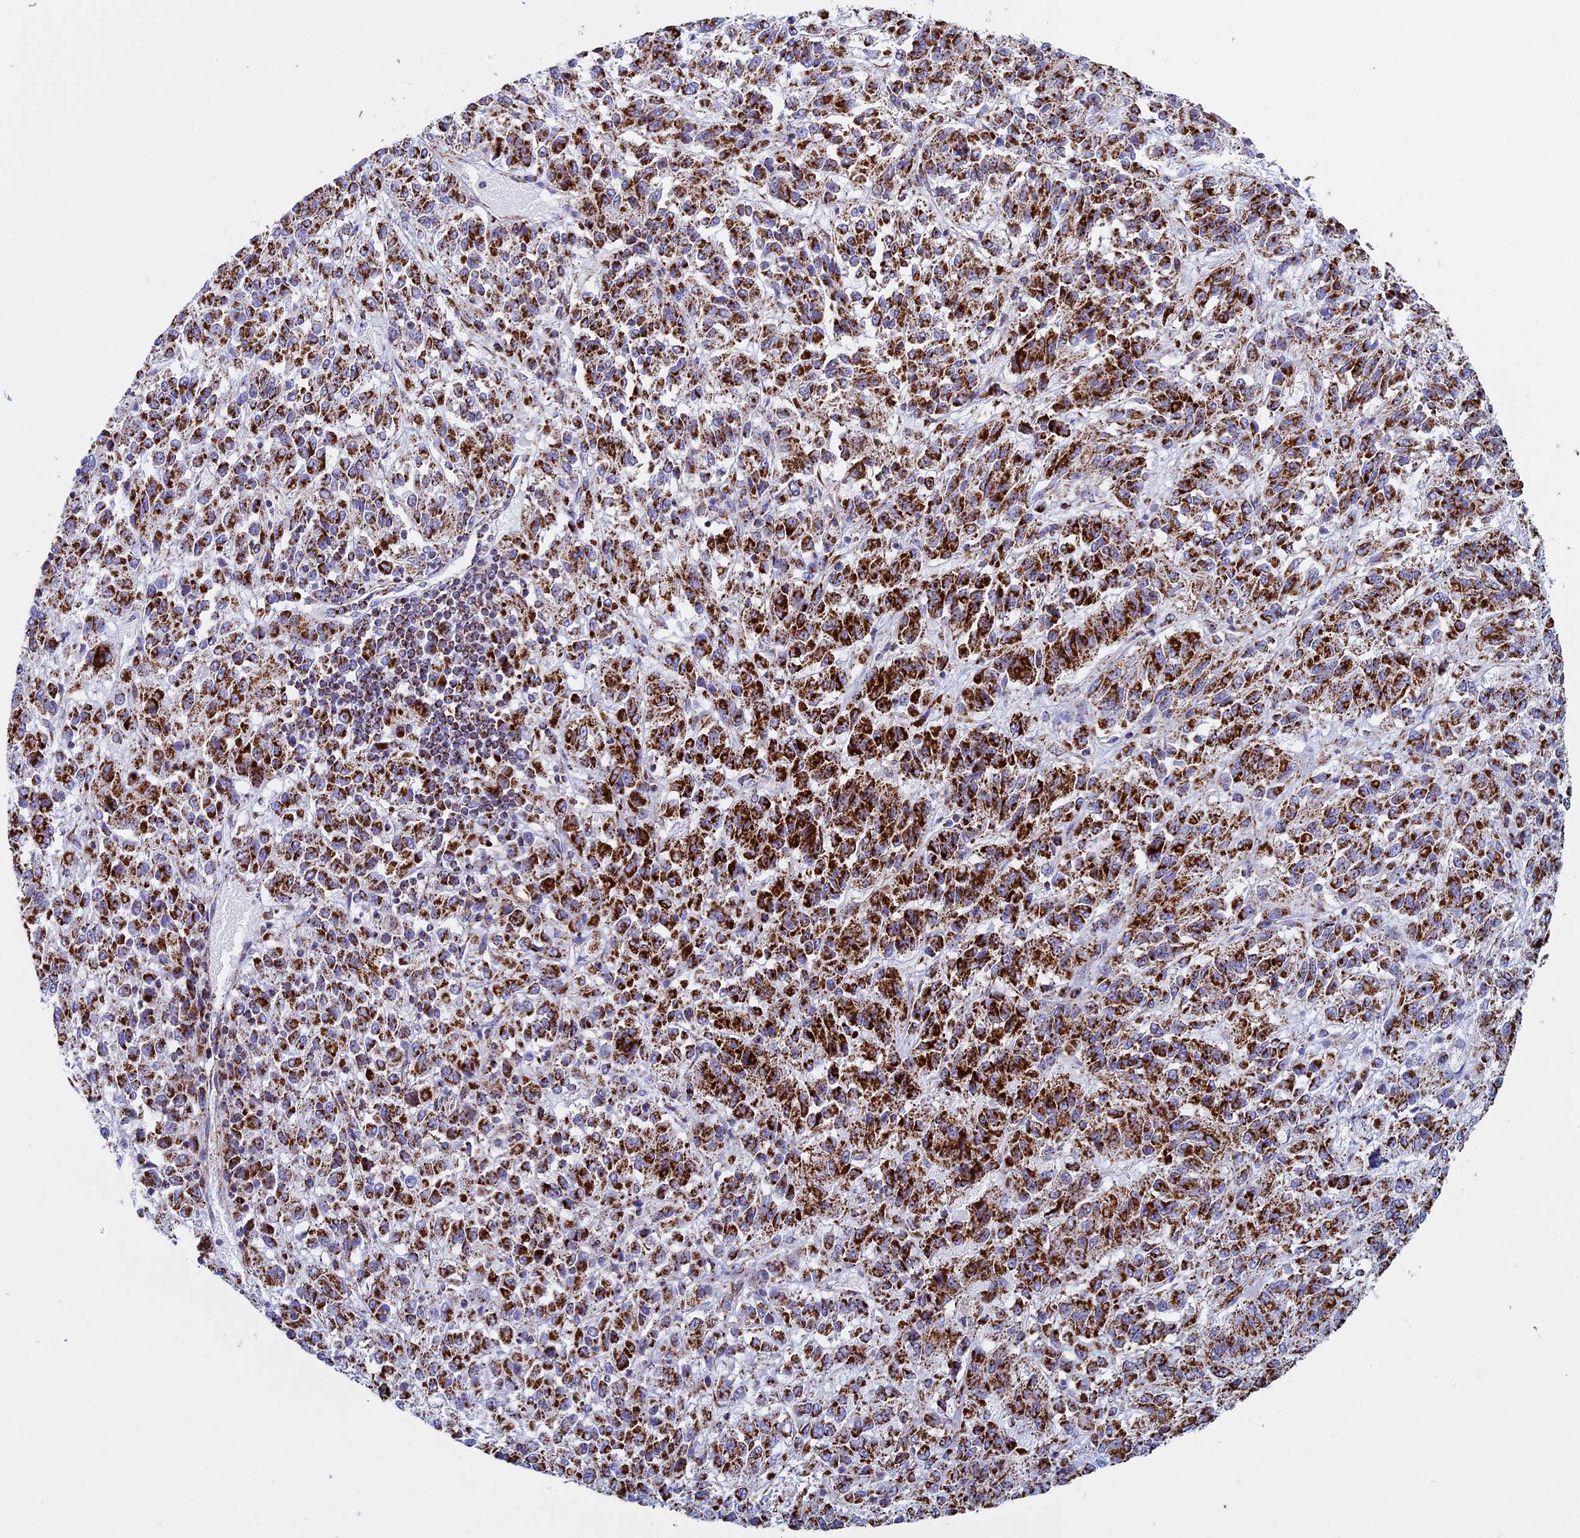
{"staining": {"intensity": "strong", "quantity": ">75%", "location": "cytoplasmic/membranous"}, "tissue": "melanoma", "cell_type": "Tumor cells", "image_type": "cancer", "snomed": [{"axis": "morphology", "description": "Malignant melanoma, Metastatic site"}, {"axis": "topography", "description": "Lung"}], "caption": "Protein staining displays strong cytoplasmic/membranous expression in about >75% of tumor cells in melanoma.", "gene": "UQCRFS1", "patient": {"sex": "male", "age": 64}}